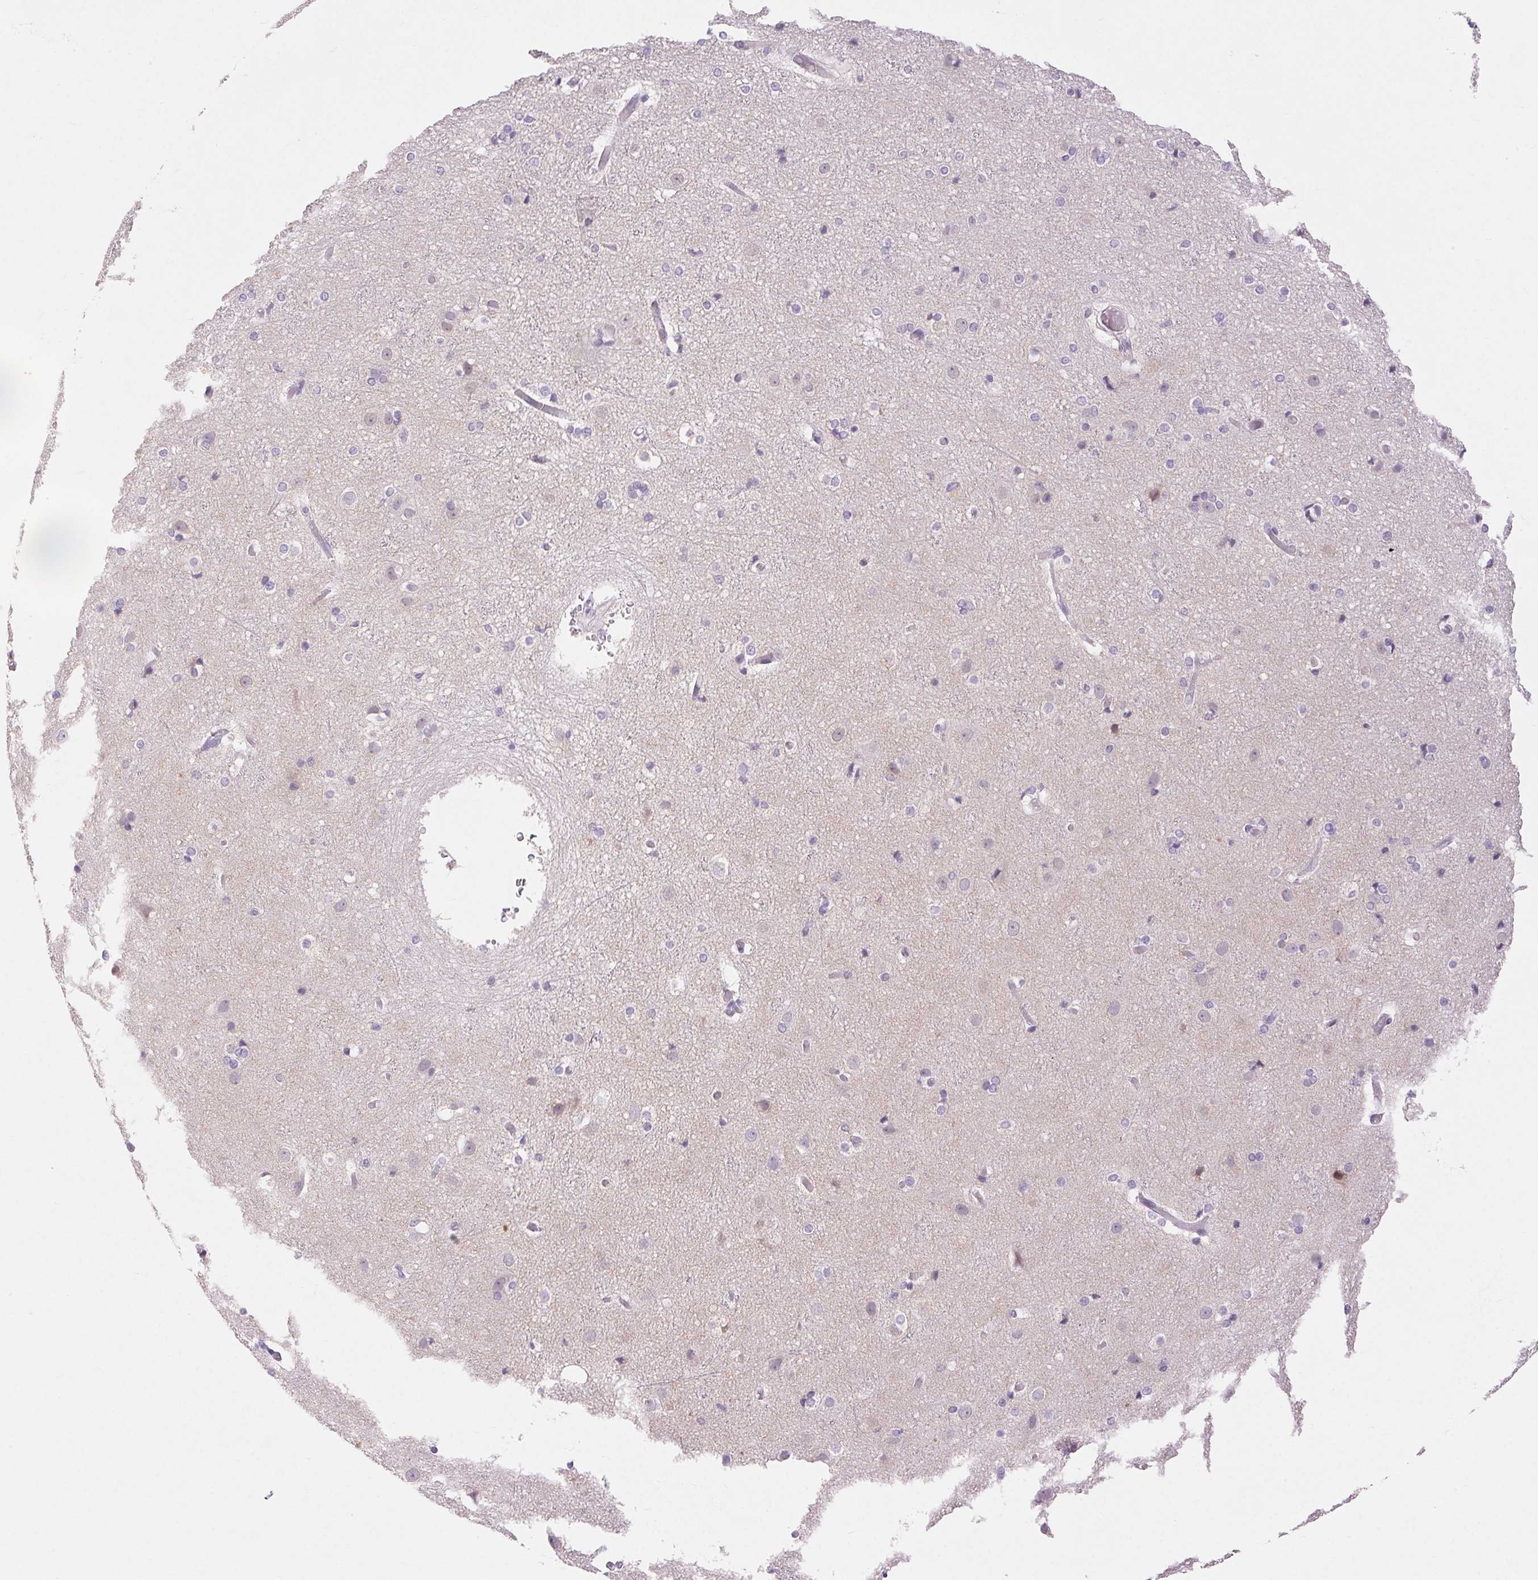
{"staining": {"intensity": "negative", "quantity": "none", "location": "none"}, "tissue": "cerebral cortex", "cell_type": "Endothelial cells", "image_type": "normal", "snomed": [{"axis": "morphology", "description": "Normal tissue, NOS"}, {"axis": "topography", "description": "Cerebral cortex"}], "caption": "Endothelial cells are negative for brown protein staining in unremarkable cerebral cortex. (Stains: DAB (3,3'-diaminobenzidine) IHC with hematoxylin counter stain, Microscopy: brightfield microscopy at high magnification).", "gene": "ARHGAP11B", "patient": {"sex": "female", "age": 52}}